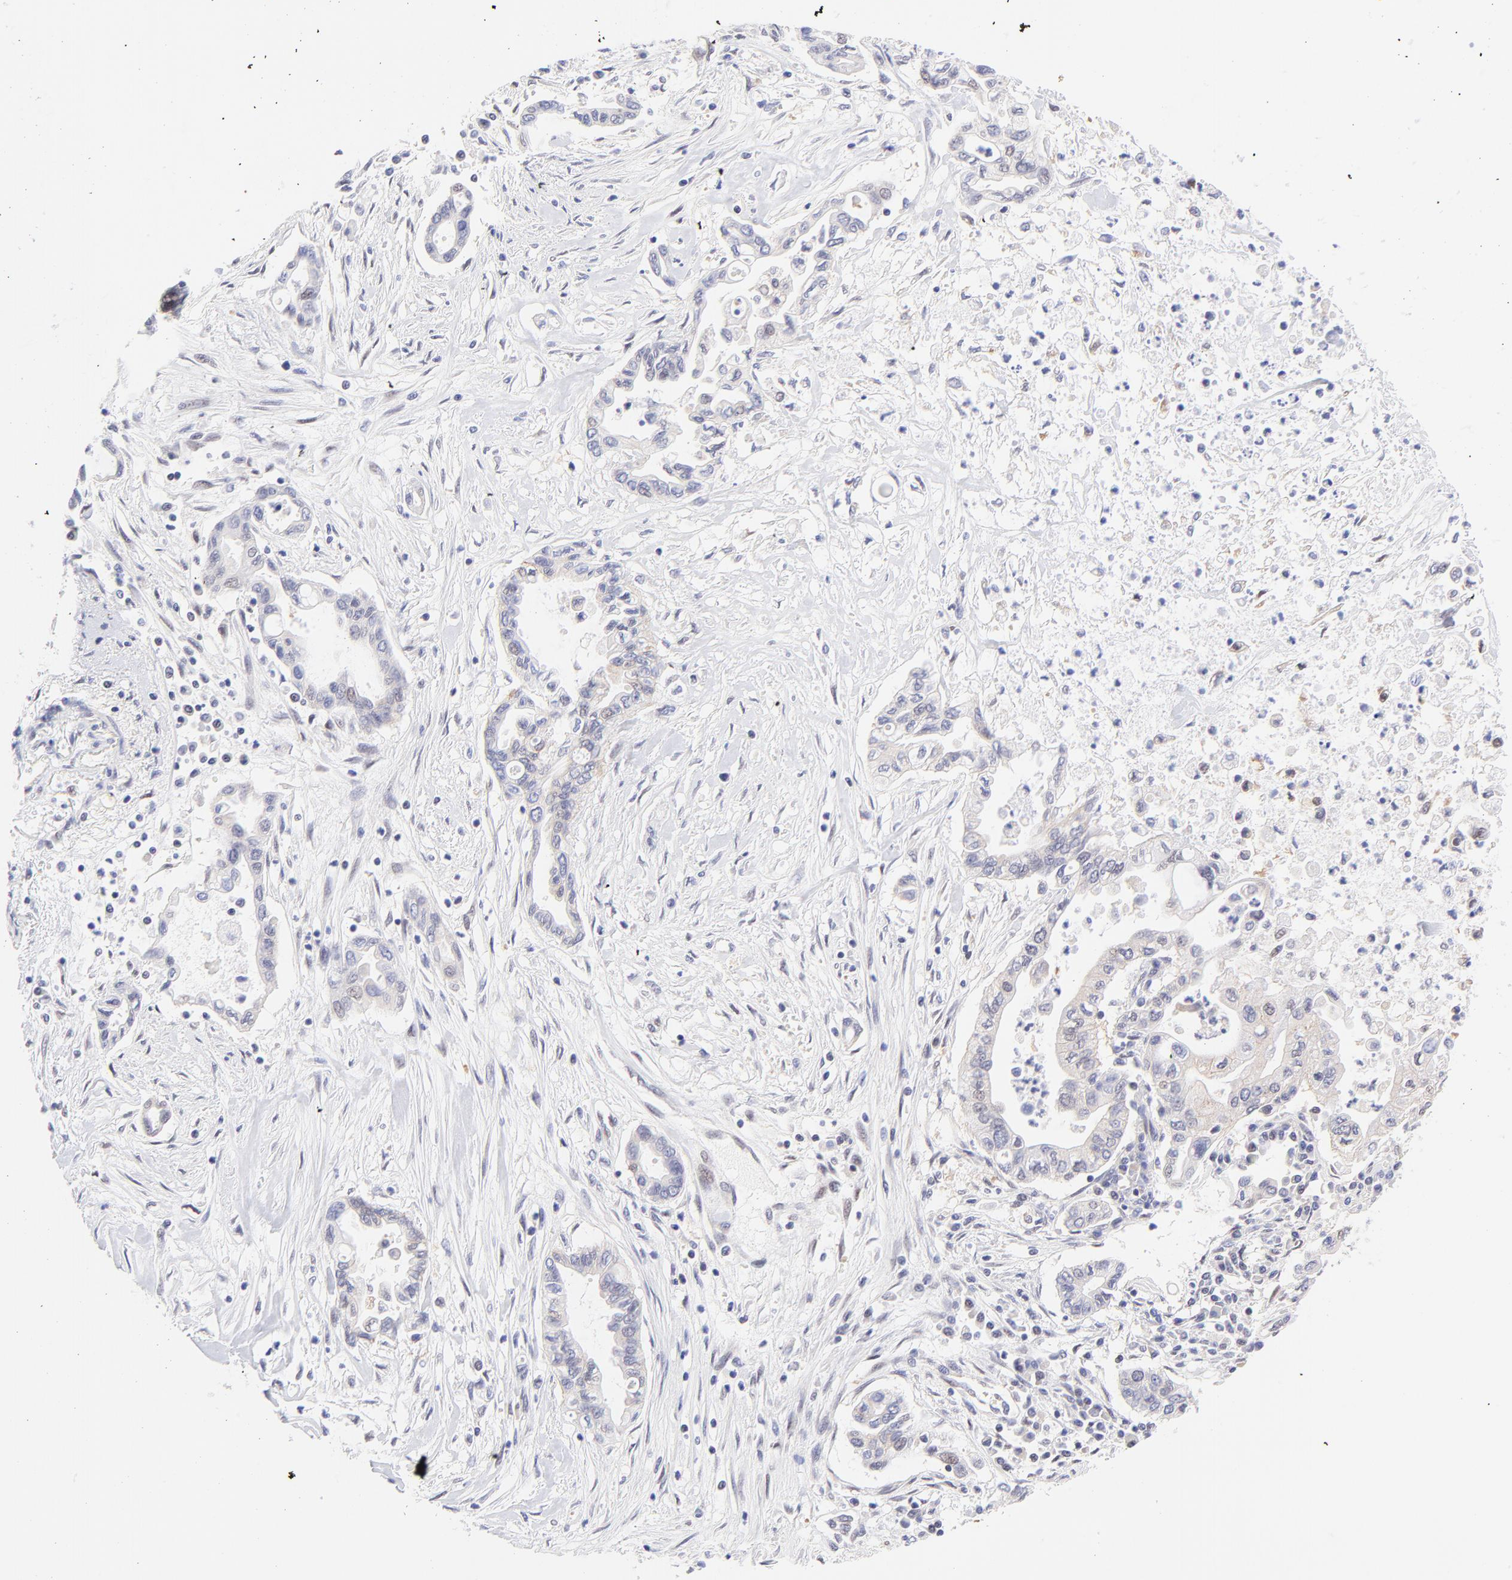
{"staining": {"intensity": "weak", "quantity": "<25%", "location": "nuclear"}, "tissue": "pancreatic cancer", "cell_type": "Tumor cells", "image_type": "cancer", "snomed": [{"axis": "morphology", "description": "Adenocarcinoma, NOS"}, {"axis": "topography", "description": "Pancreas"}], "caption": "Human adenocarcinoma (pancreatic) stained for a protein using immunohistochemistry exhibits no positivity in tumor cells.", "gene": "PBDC1", "patient": {"sex": "female", "age": 57}}